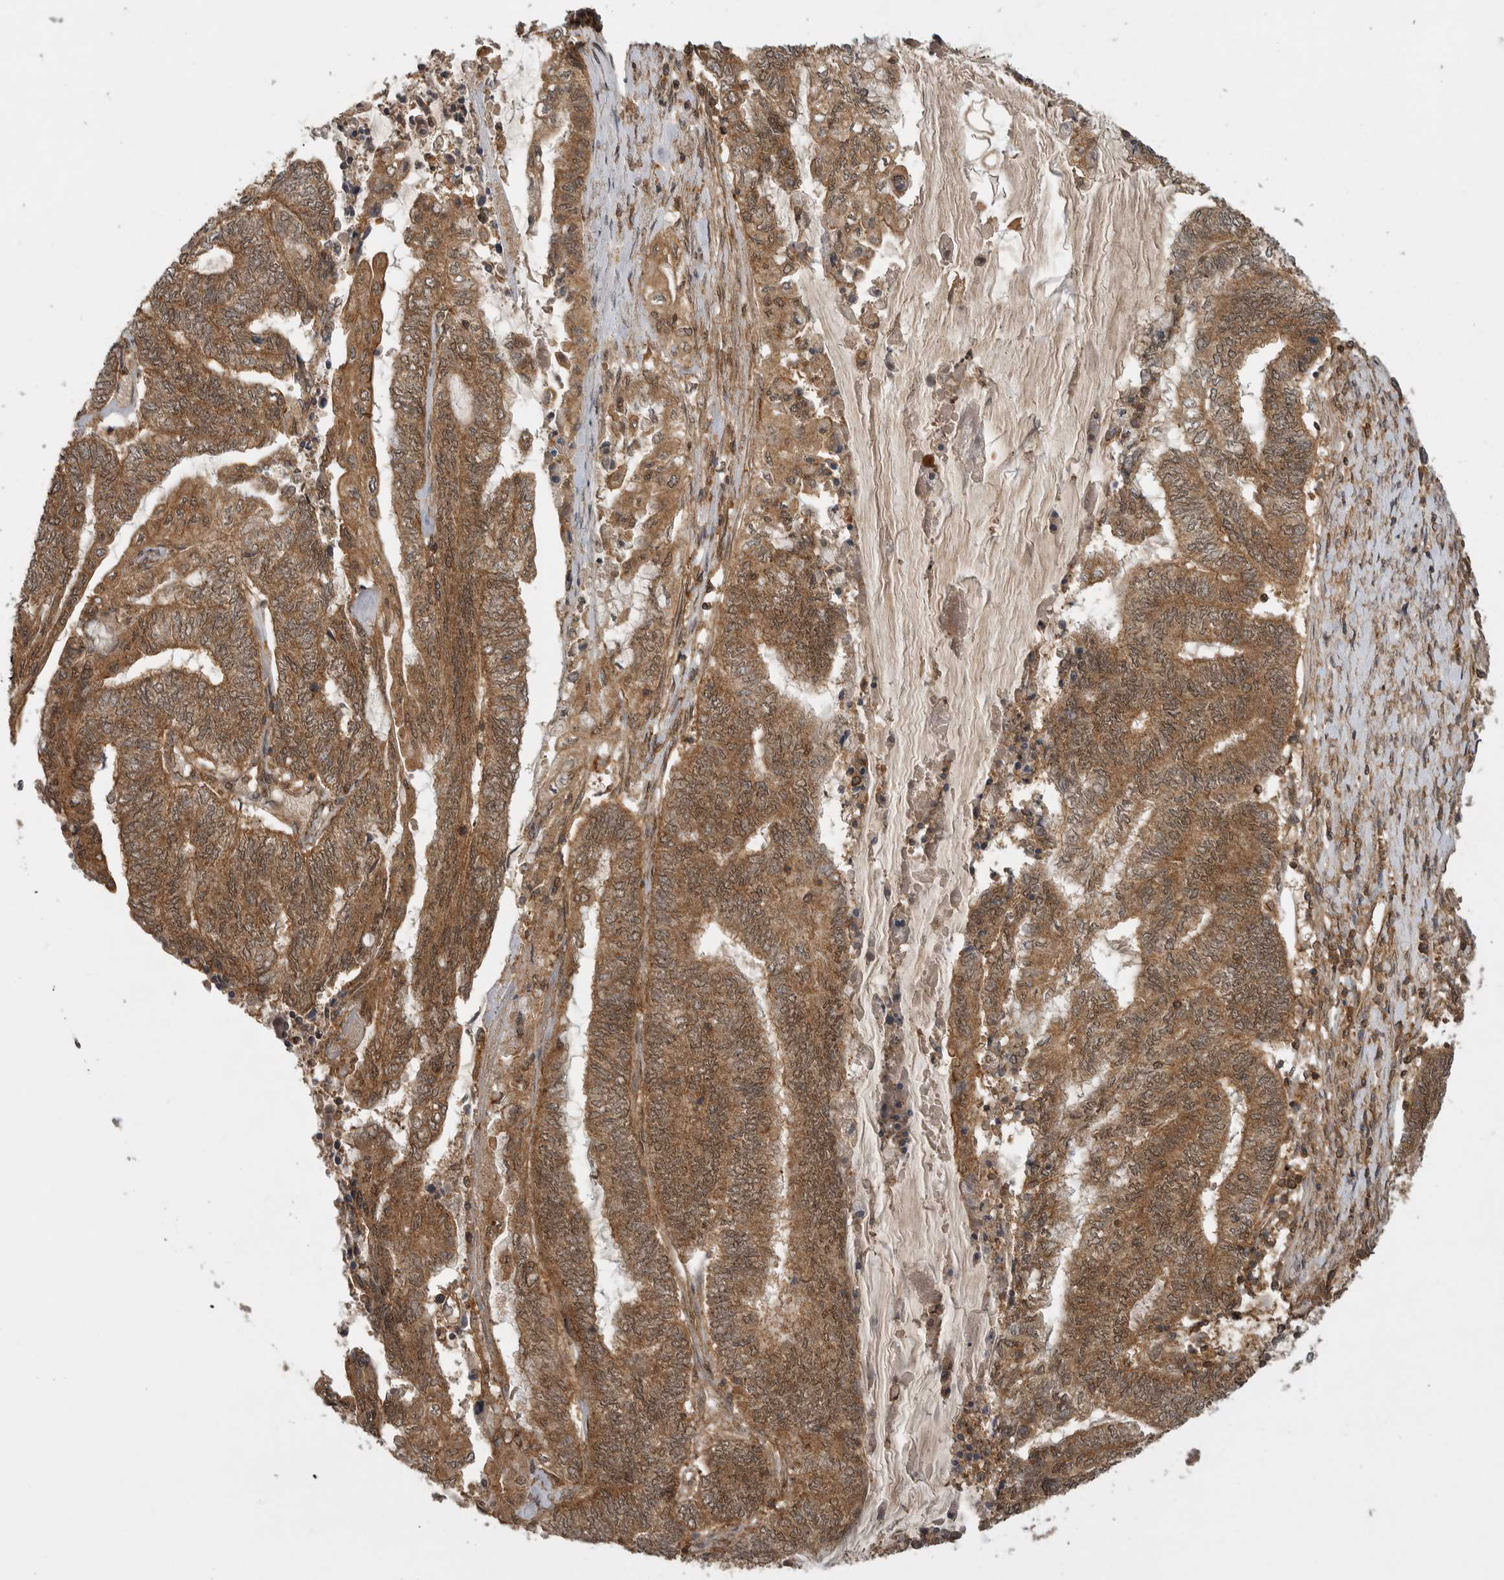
{"staining": {"intensity": "moderate", "quantity": ">75%", "location": "cytoplasmic/membranous,nuclear"}, "tissue": "endometrial cancer", "cell_type": "Tumor cells", "image_type": "cancer", "snomed": [{"axis": "morphology", "description": "Adenocarcinoma, NOS"}, {"axis": "topography", "description": "Uterus"}, {"axis": "topography", "description": "Endometrium"}], "caption": "The immunohistochemical stain shows moderate cytoplasmic/membranous and nuclear expression in tumor cells of adenocarcinoma (endometrial) tissue. The protein of interest is shown in brown color, while the nuclei are stained blue.", "gene": "ICOSLG", "patient": {"sex": "female", "age": 70}}